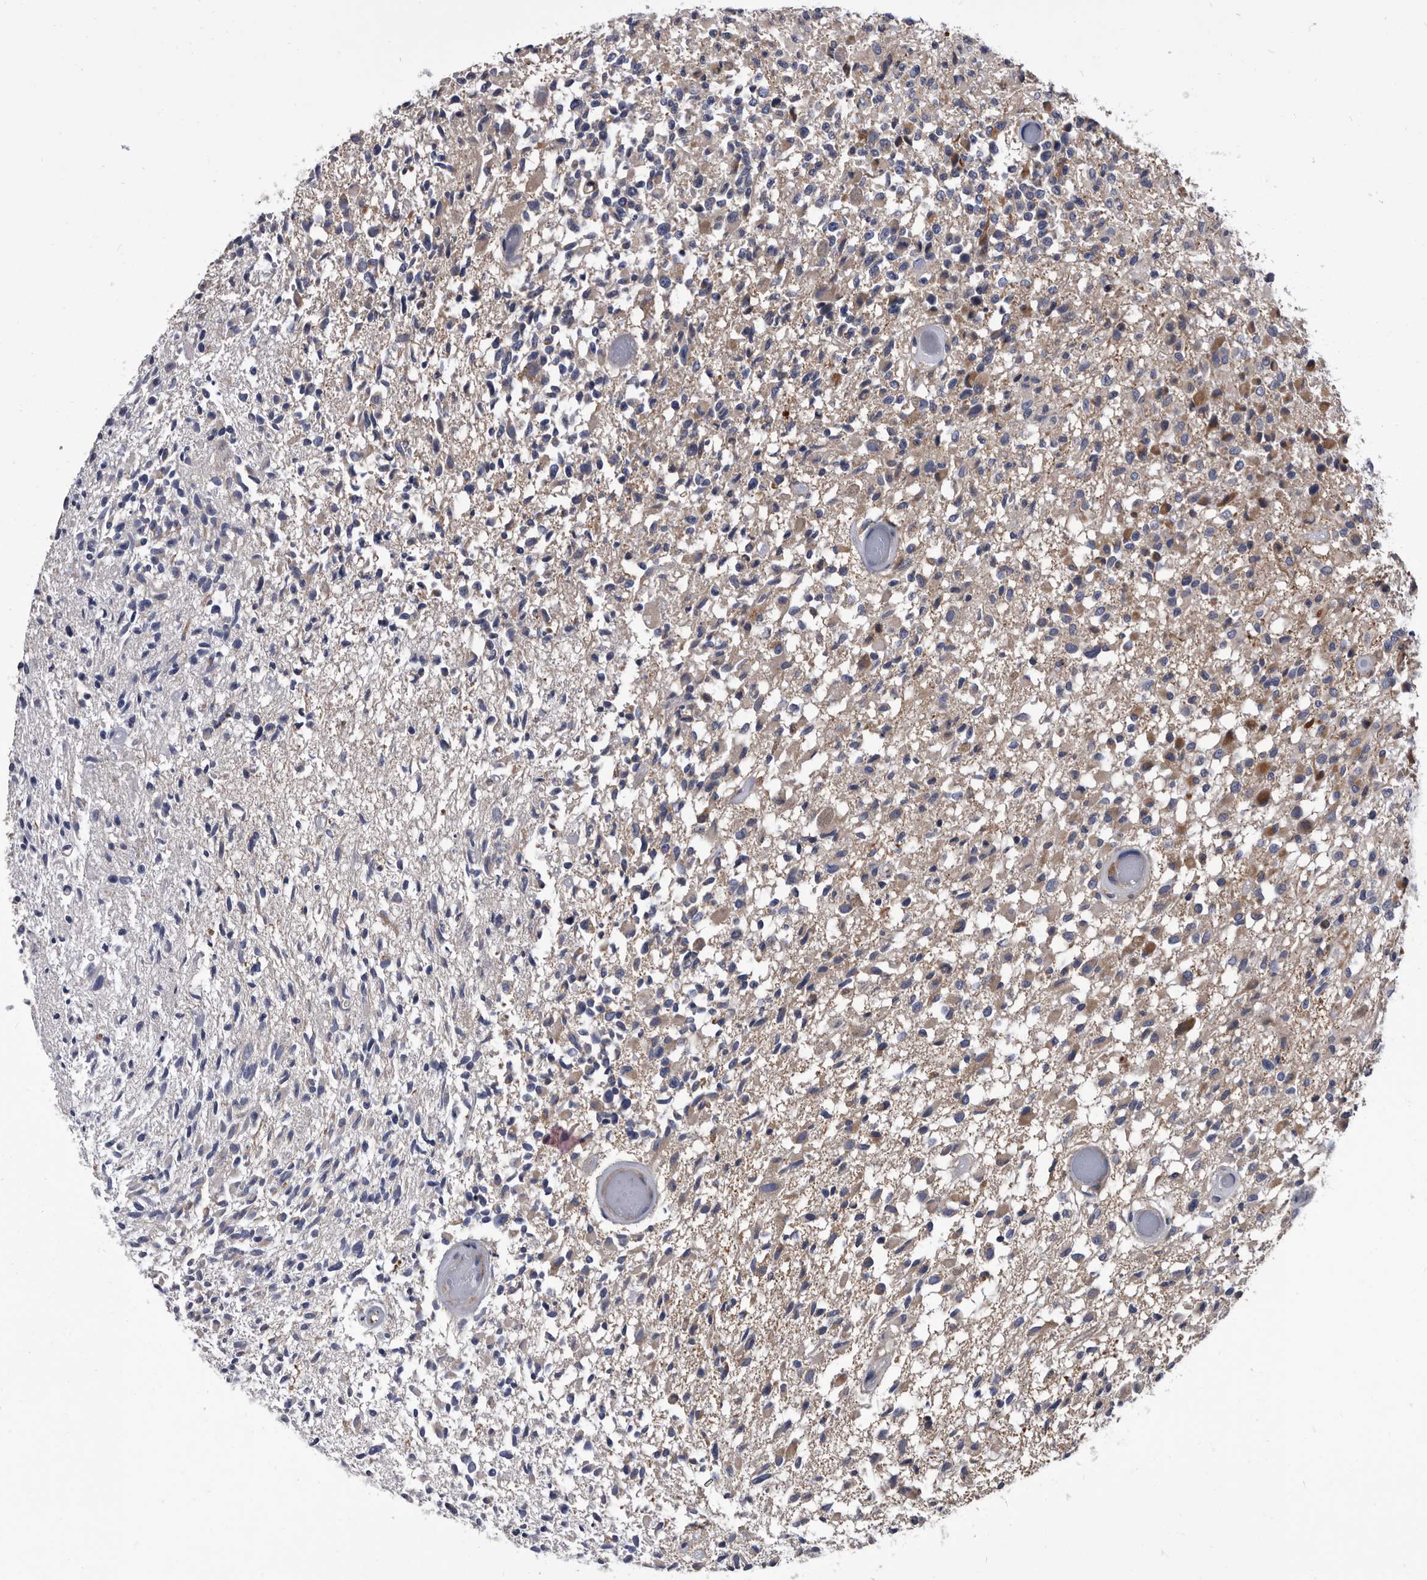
{"staining": {"intensity": "moderate", "quantity": "<25%", "location": "cytoplasmic/membranous"}, "tissue": "glioma", "cell_type": "Tumor cells", "image_type": "cancer", "snomed": [{"axis": "morphology", "description": "Glioma, malignant, High grade"}, {"axis": "morphology", "description": "Glioblastoma, NOS"}, {"axis": "topography", "description": "Brain"}], "caption": "IHC micrograph of human high-grade glioma (malignant) stained for a protein (brown), which demonstrates low levels of moderate cytoplasmic/membranous expression in approximately <25% of tumor cells.", "gene": "DTNBP1", "patient": {"sex": "male", "age": 60}}